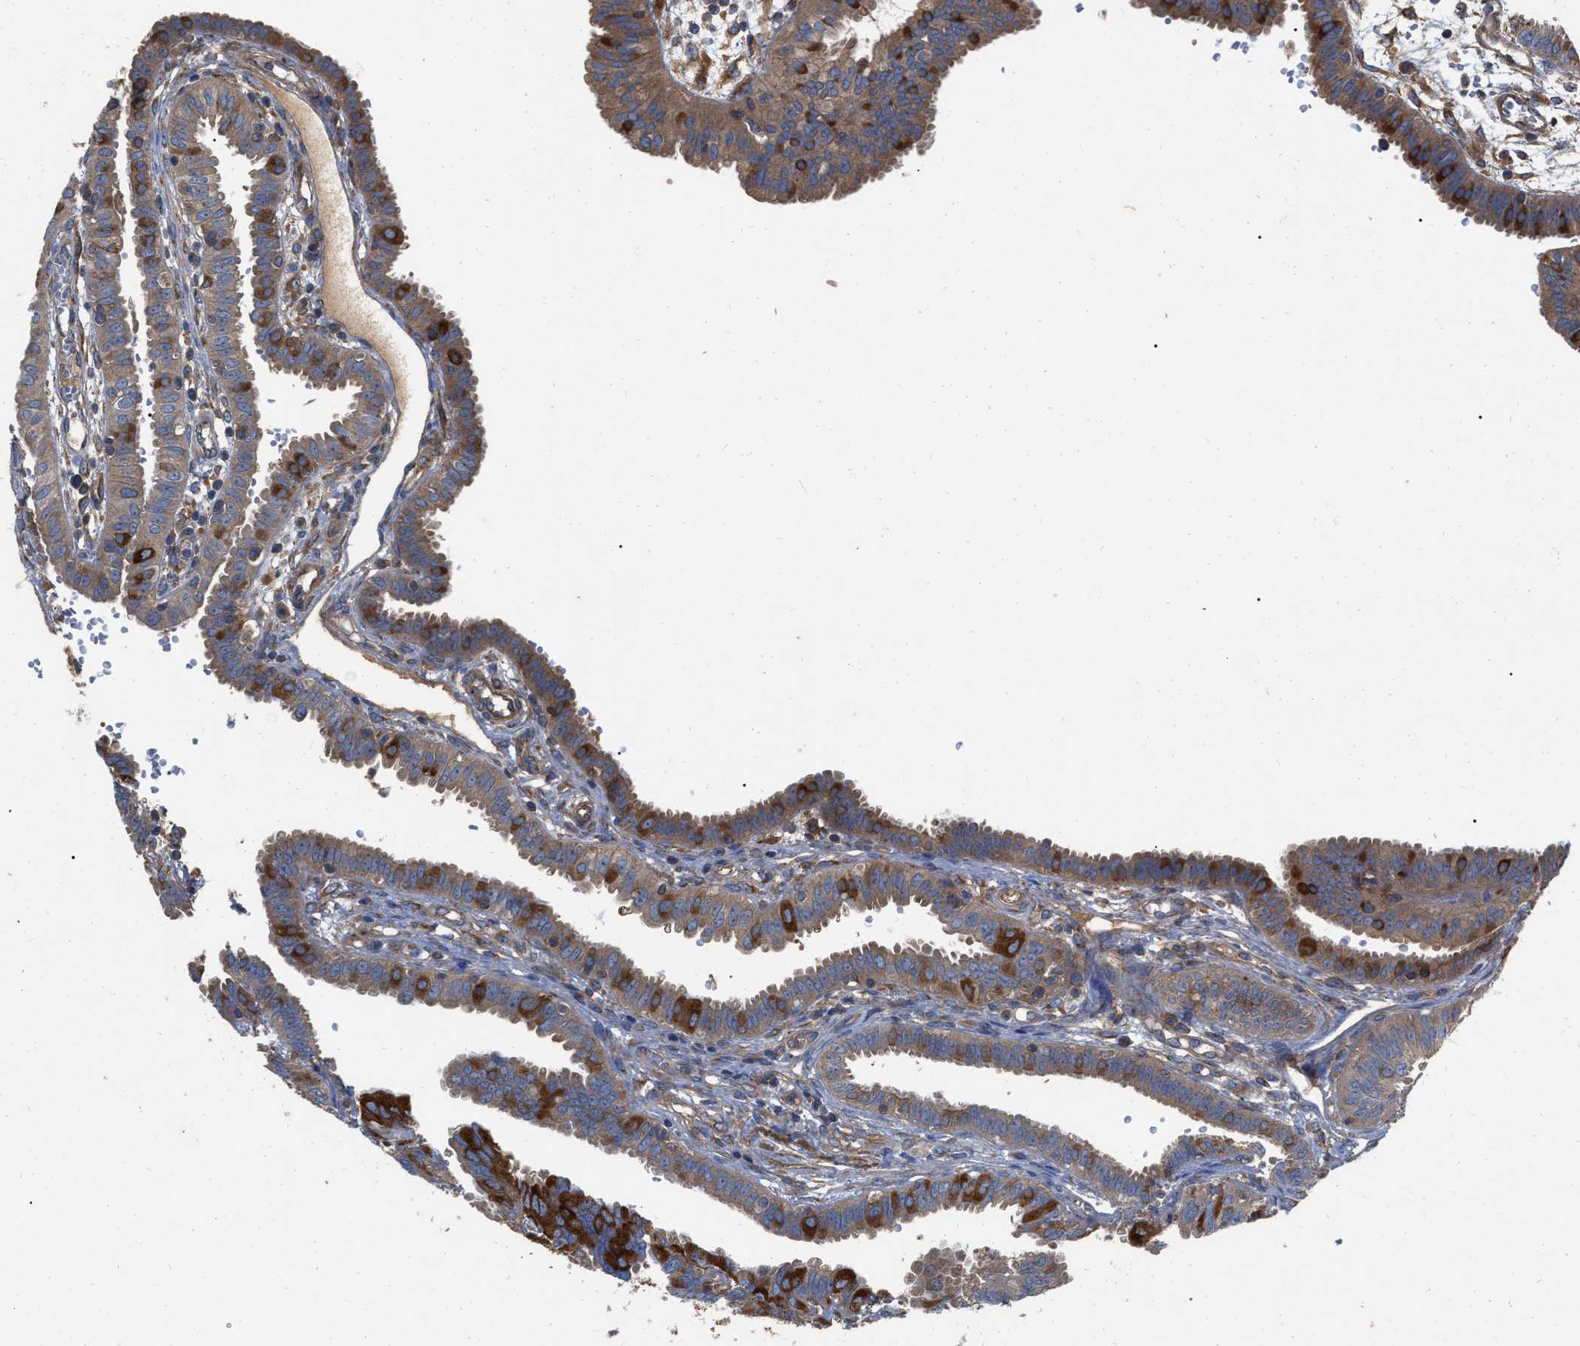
{"staining": {"intensity": "strong", "quantity": "<25%", "location": "cytoplasmic/membranous"}, "tissue": "fallopian tube", "cell_type": "Glandular cells", "image_type": "normal", "snomed": [{"axis": "morphology", "description": "Normal tissue, NOS"}, {"axis": "topography", "description": "Fallopian tube"}], "caption": "Immunohistochemistry (IHC) photomicrograph of unremarkable fallopian tube stained for a protein (brown), which demonstrates medium levels of strong cytoplasmic/membranous staining in approximately <25% of glandular cells.", "gene": "RABEP1", "patient": {"sex": "female", "age": 32}}